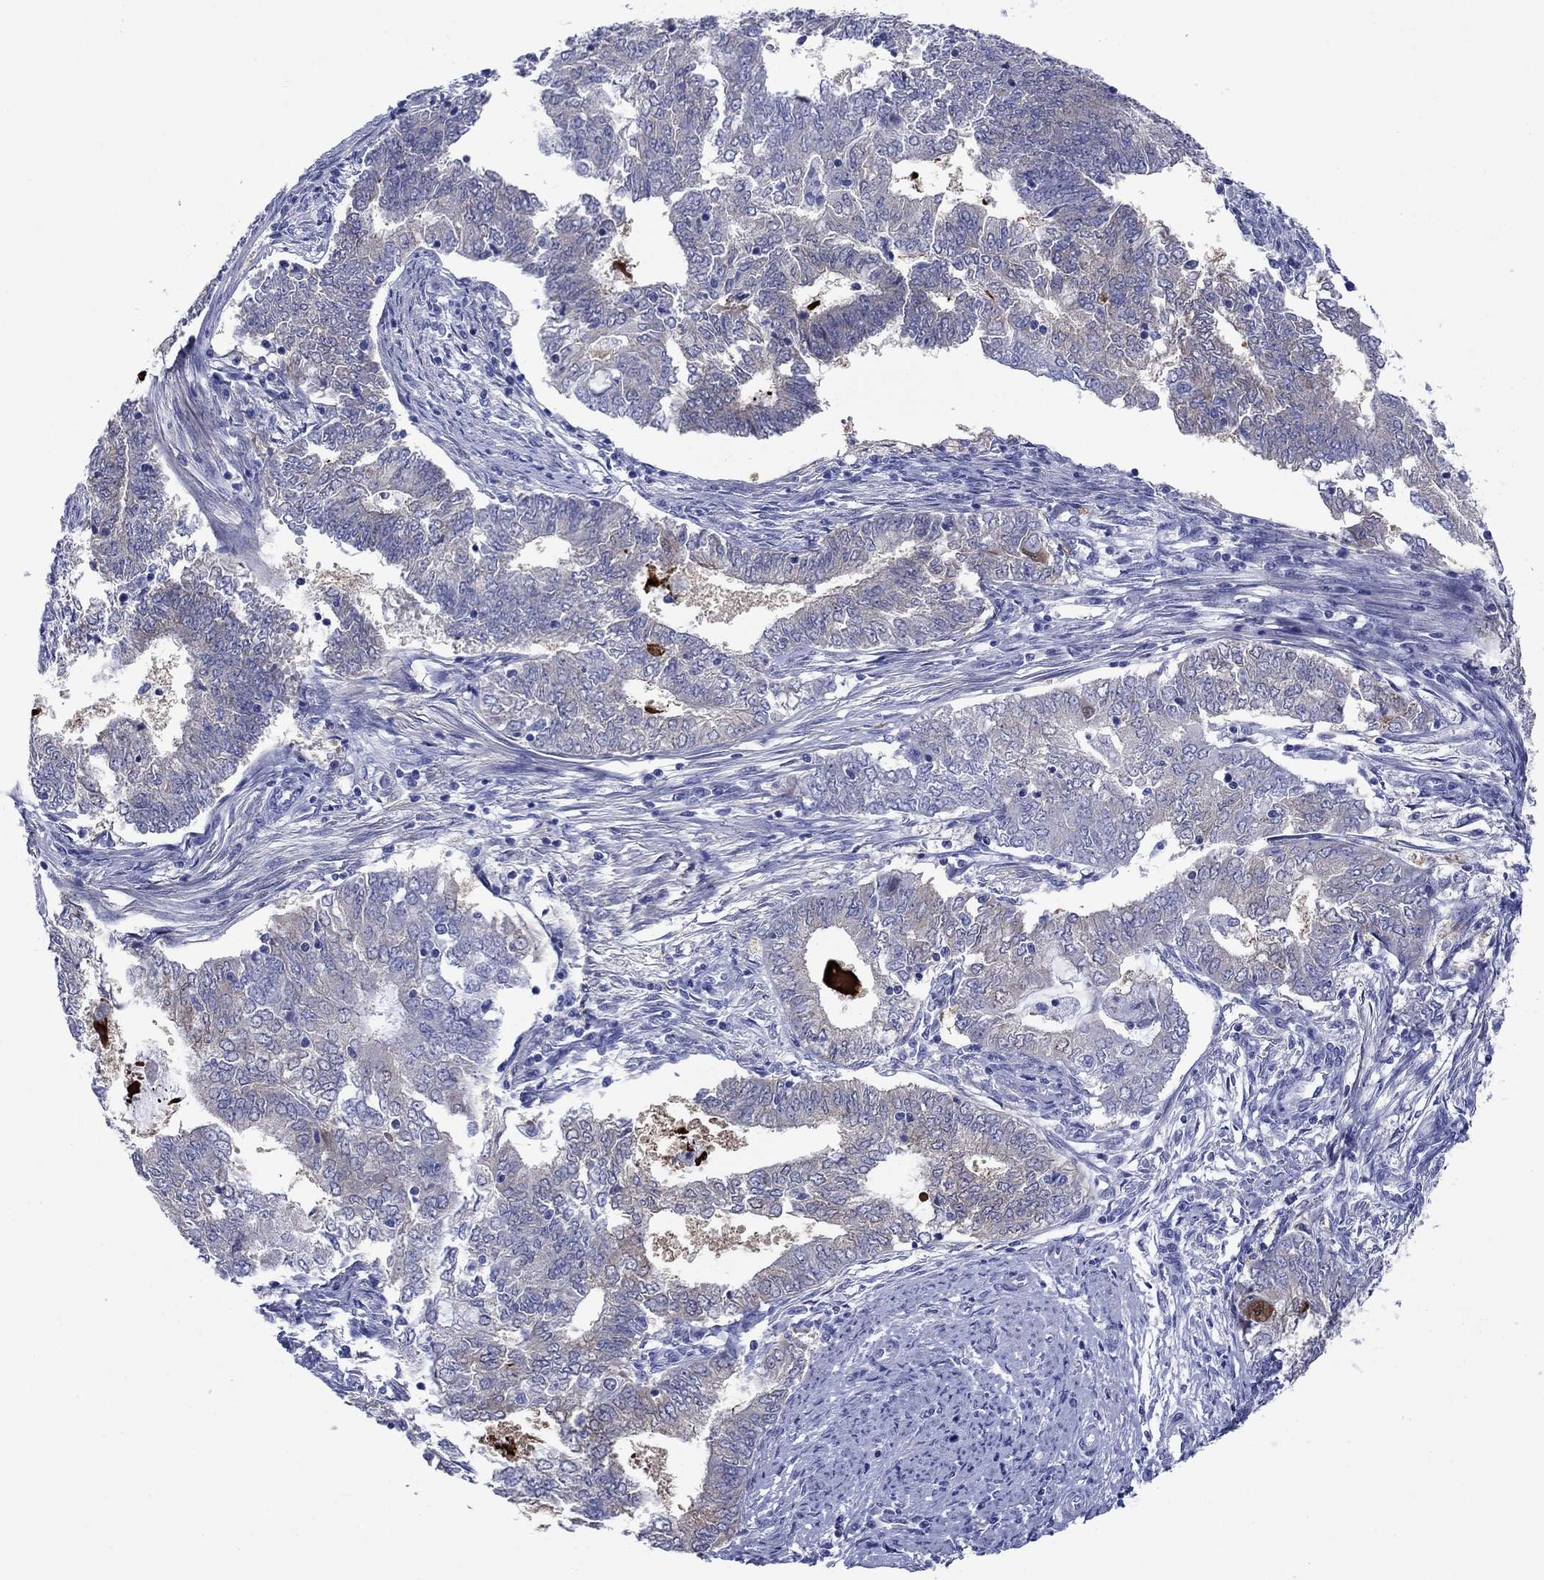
{"staining": {"intensity": "negative", "quantity": "none", "location": "none"}, "tissue": "endometrial cancer", "cell_type": "Tumor cells", "image_type": "cancer", "snomed": [{"axis": "morphology", "description": "Adenocarcinoma, NOS"}, {"axis": "topography", "description": "Endometrium"}], "caption": "Endometrial cancer was stained to show a protein in brown. There is no significant positivity in tumor cells.", "gene": "SULT2B1", "patient": {"sex": "female", "age": 62}}